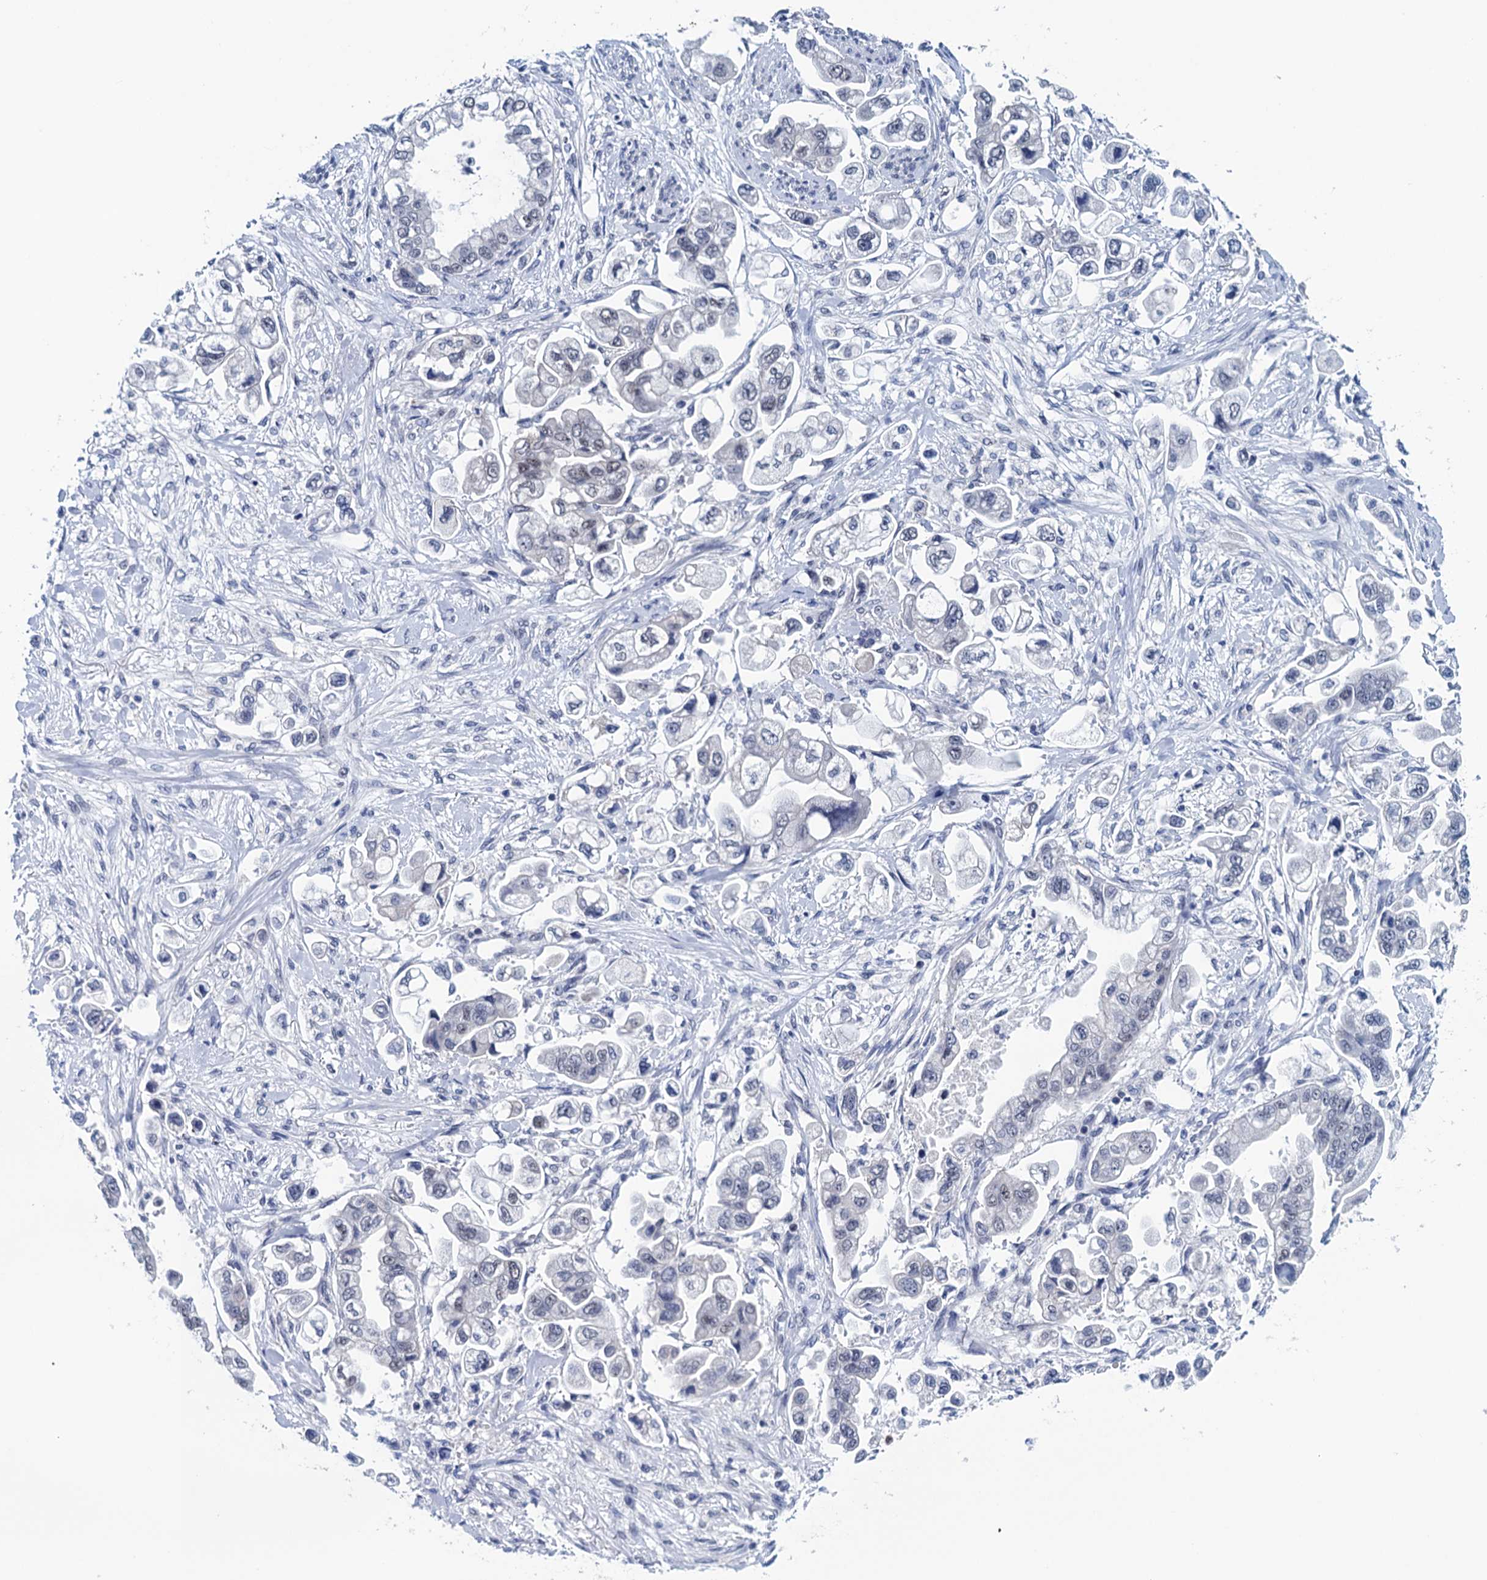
{"staining": {"intensity": "negative", "quantity": "none", "location": "none"}, "tissue": "stomach cancer", "cell_type": "Tumor cells", "image_type": "cancer", "snomed": [{"axis": "morphology", "description": "Adenocarcinoma, NOS"}, {"axis": "topography", "description": "Stomach"}], "caption": "Adenocarcinoma (stomach) was stained to show a protein in brown. There is no significant staining in tumor cells.", "gene": "FNBP4", "patient": {"sex": "male", "age": 62}}